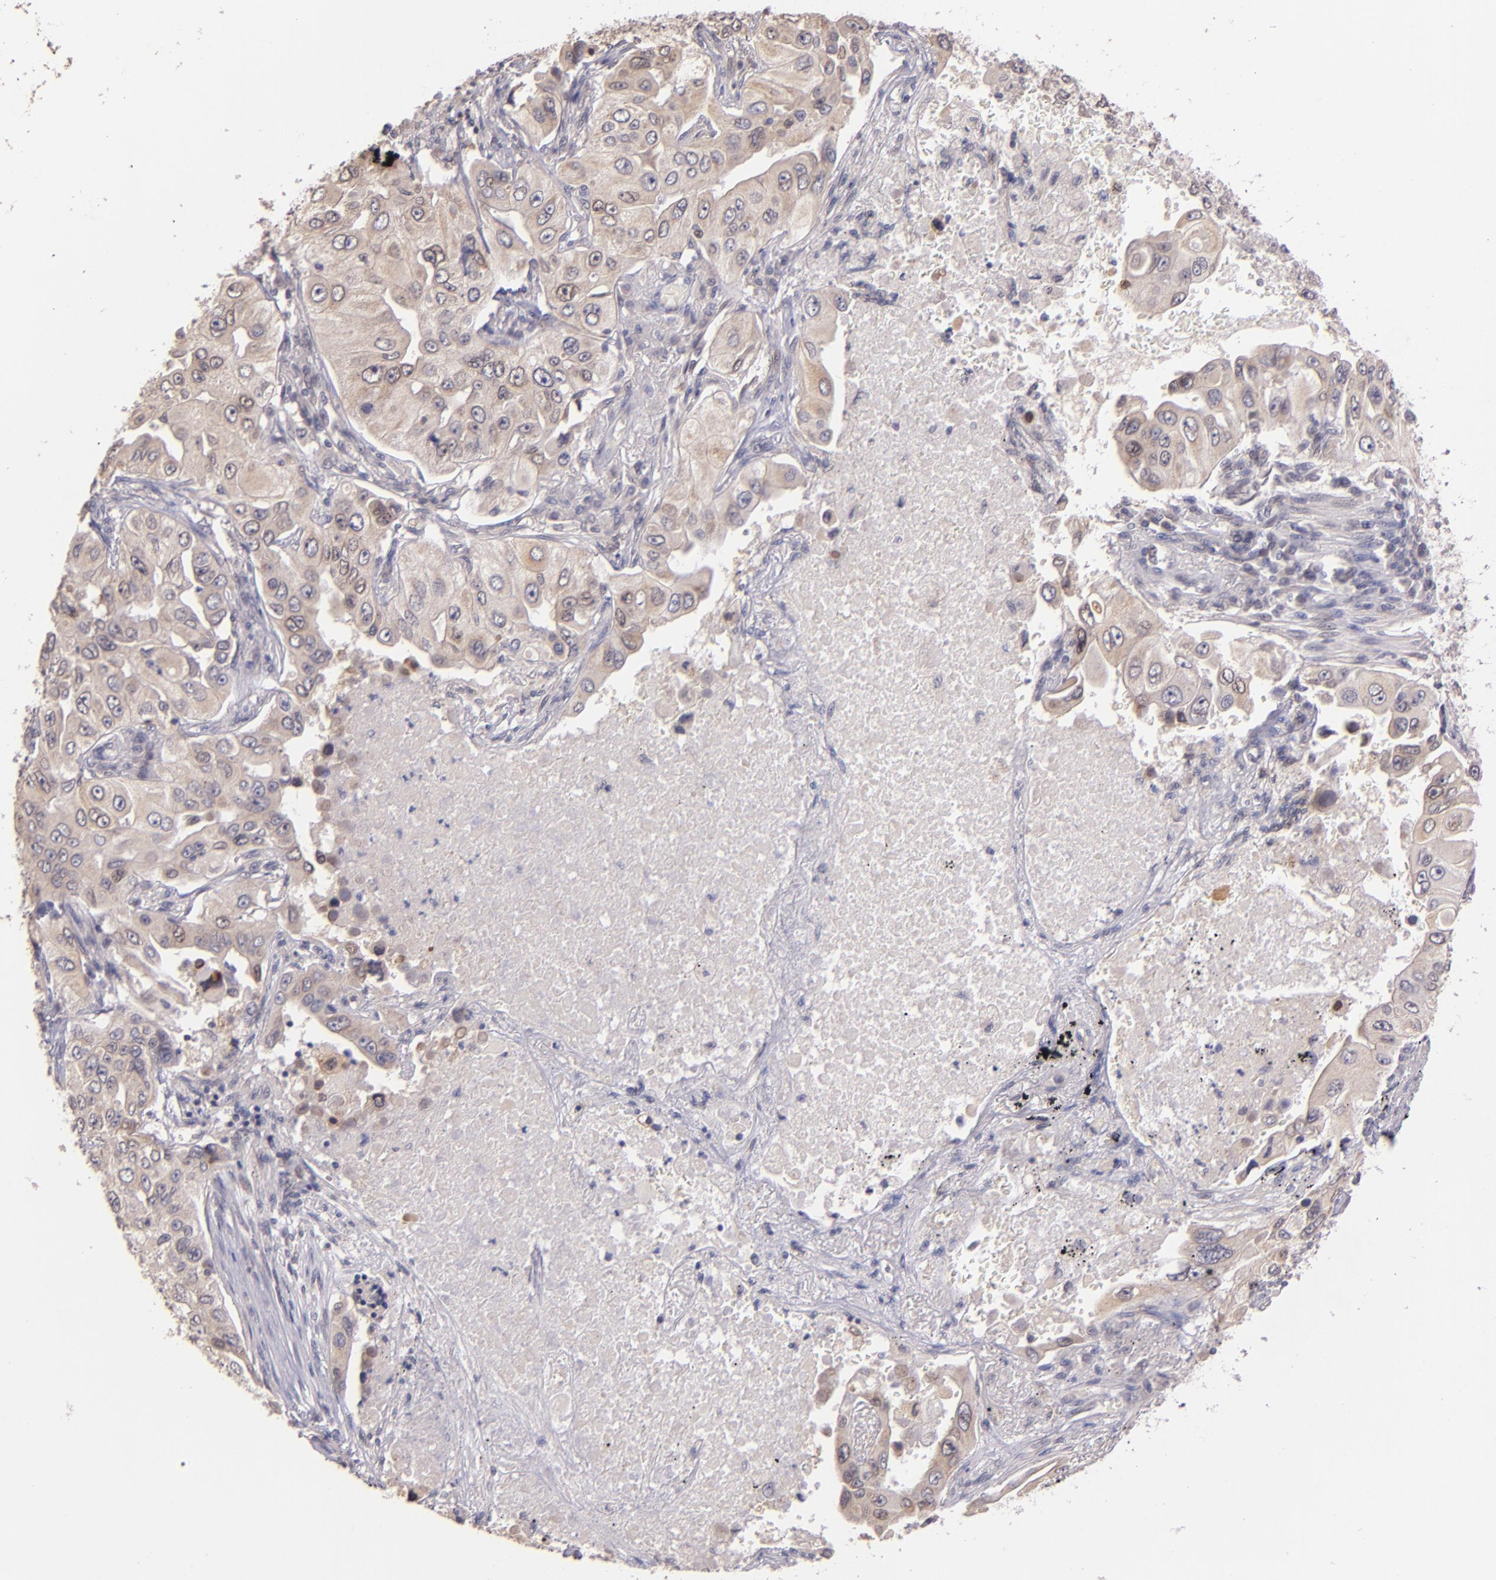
{"staining": {"intensity": "moderate", "quantity": "25%-75%", "location": "cytoplasmic/membranous,nuclear"}, "tissue": "lung cancer", "cell_type": "Tumor cells", "image_type": "cancer", "snomed": [{"axis": "morphology", "description": "Adenocarcinoma, NOS"}, {"axis": "topography", "description": "Lung"}], "caption": "Protein expression analysis of lung adenocarcinoma exhibits moderate cytoplasmic/membranous and nuclear staining in about 25%-75% of tumor cells.", "gene": "NUP62CL", "patient": {"sex": "male", "age": 84}}